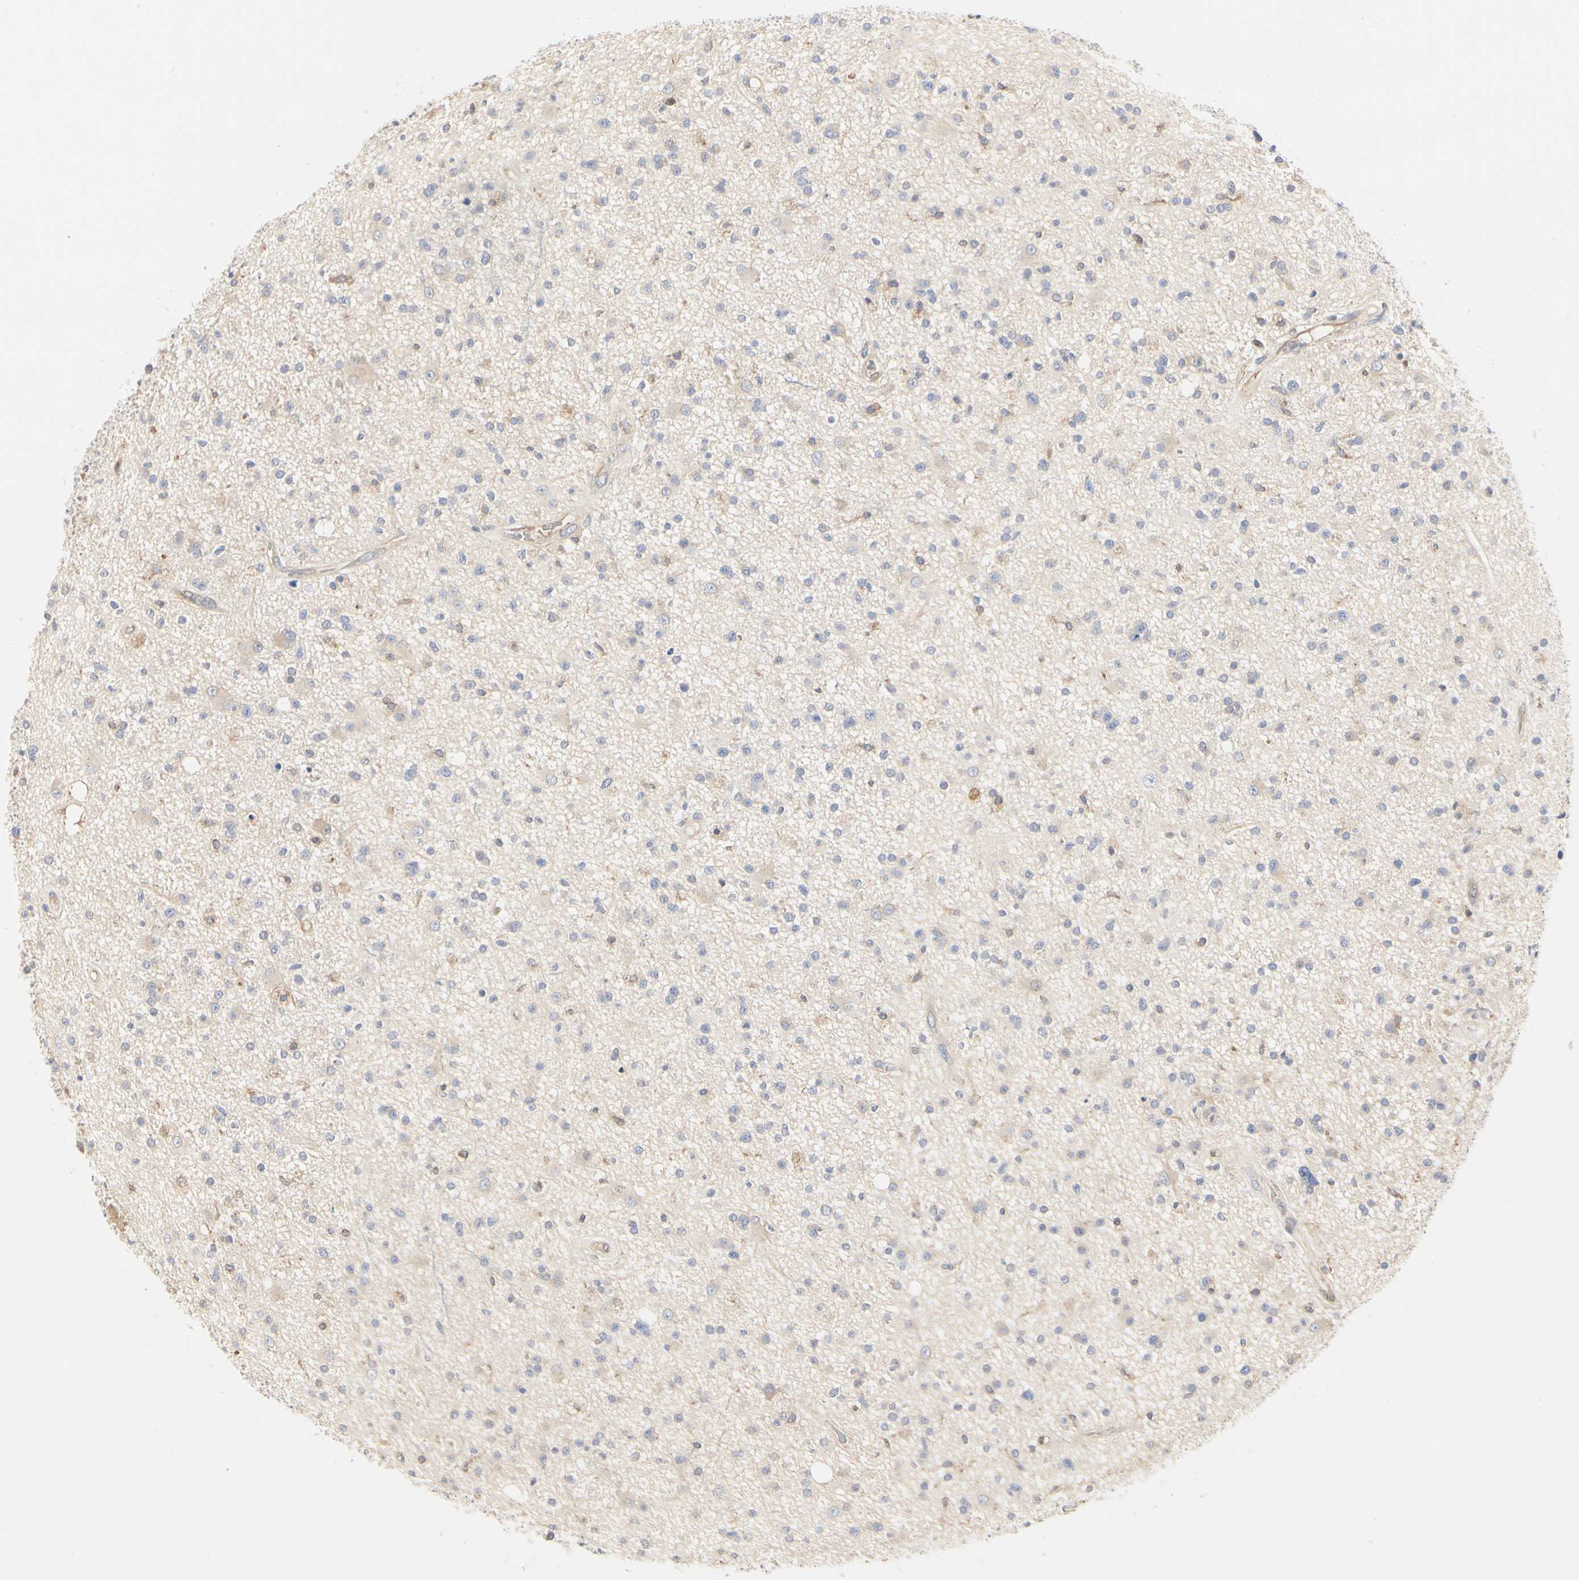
{"staining": {"intensity": "weak", "quantity": "25%-75%", "location": "cytoplasmic/membranous"}, "tissue": "glioma", "cell_type": "Tumor cells", "image_type": "cancer", "snomed": [{"axis": "morphology", "description": "Glioma, malignant, High grade"}, {"axis": "topography", "description": "Brain"}], "caption": "The immunohistochemical stain shows weak cytoplasmic/membranous positivity in tumor cells of glioma tissue.", "gene": "C3orf52", "patient": {"sex": "male", "age": 33}}